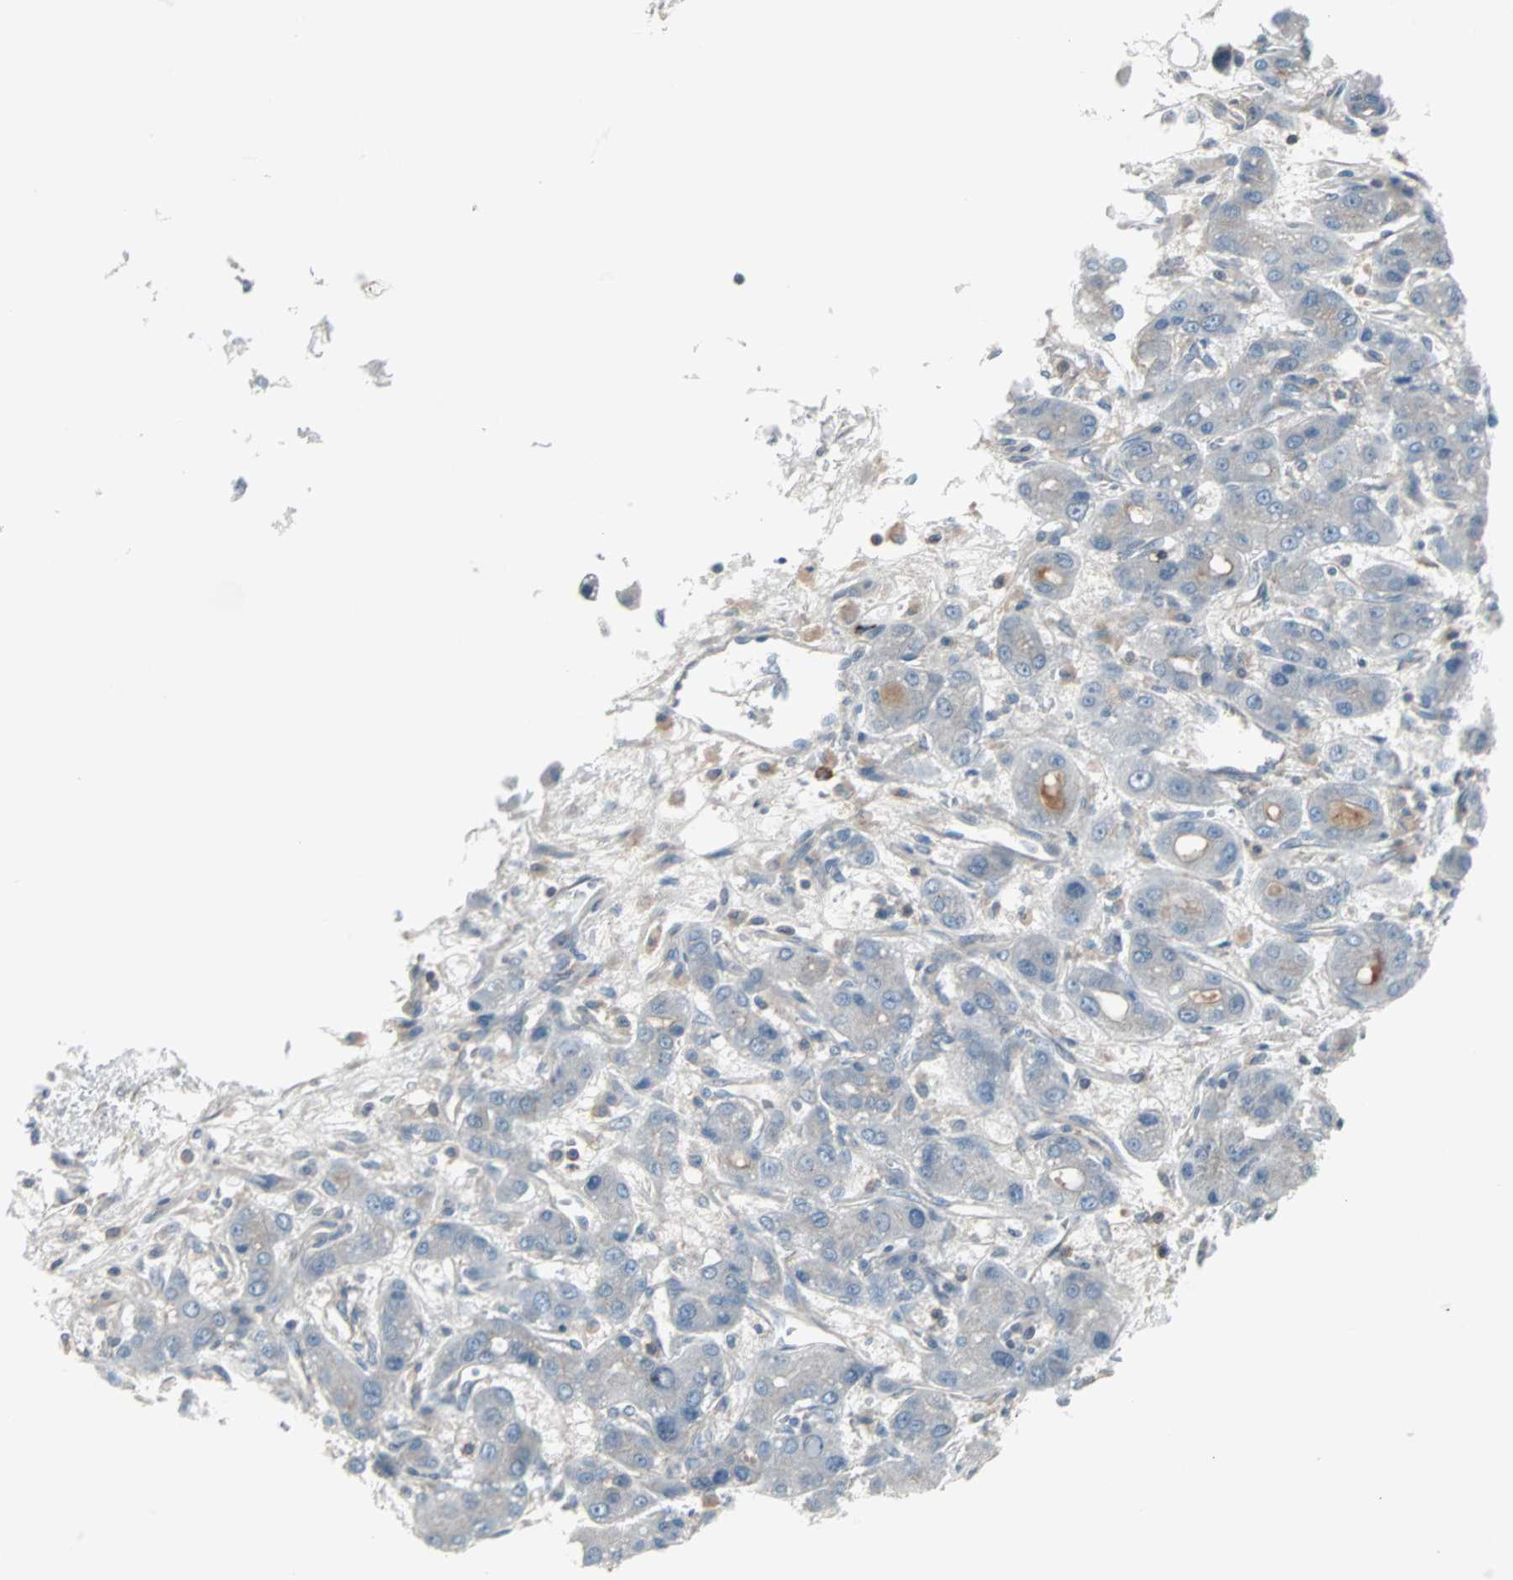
{"staining": {"intensity": "weak", "quantity": "<25%", "location": "cytoplasmic/membranous"}, "tissue": "liver cancer", "cell_type": "Tumor cells", "image_type": "cancer", "snomed": [{"axis": "morphology", "description": "Carcinoma, Hepatocellular, NOS"}, {"axis": "topography", "description": "Liver"}], "caption": "Liver cancer (hepatocellular carcinoma) was stained to show a protein in brown. There is no significant expression in tumor cells.", "gene": "ZSCAN32", "patient": {"sex": "male", "age": 55}}